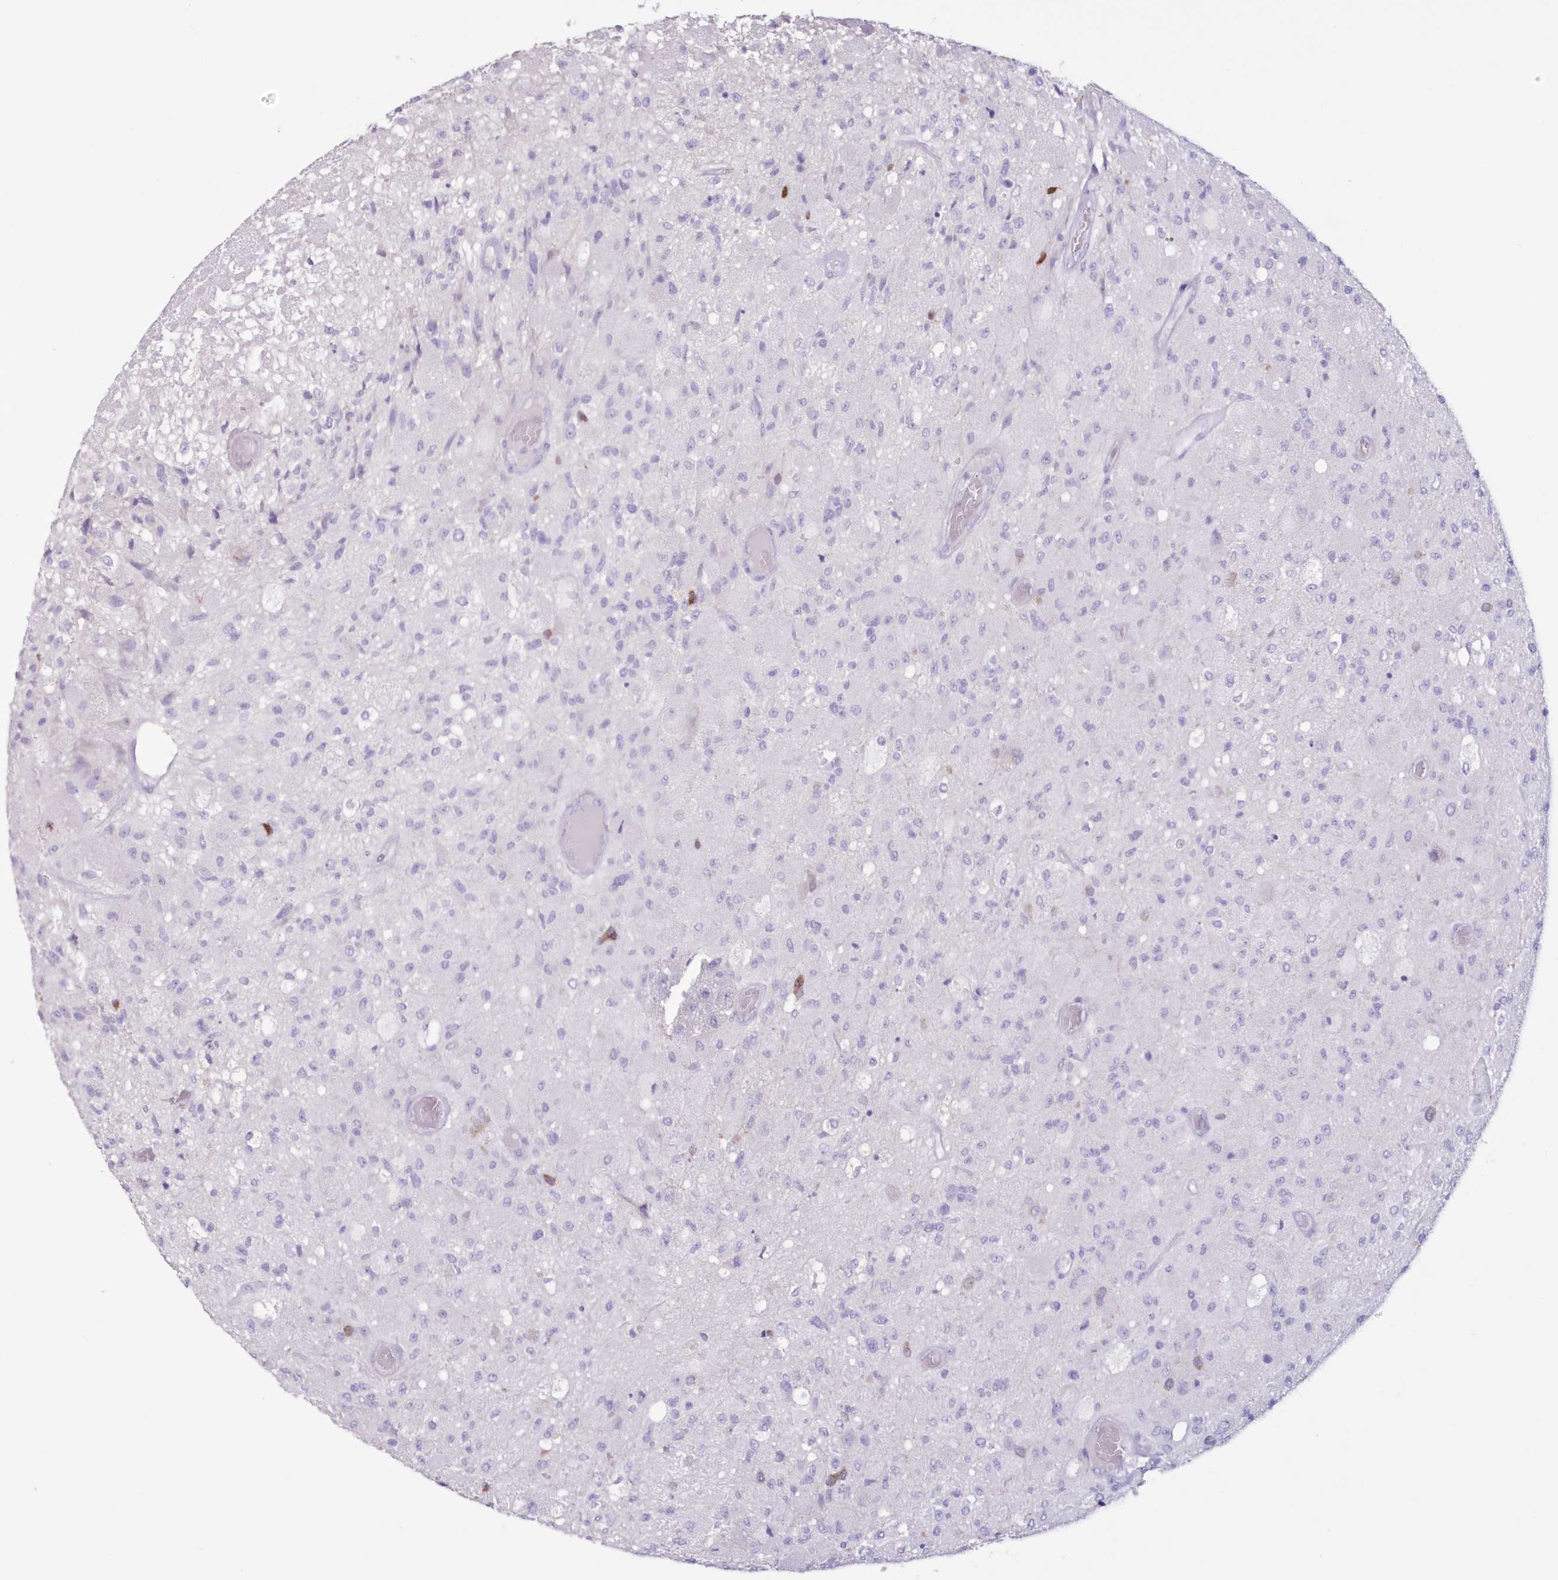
{"staining": {"intensity": "negative", "quantity": "none", "location": "none"}, "tissue": "glioma", "cell_type": "Tumor cells", "image_type": "cancer", "snomed": [{"axis": "morphology", "description": "Normal tissue, NOS"}, {"axis": "morphology", "description": "Glioma, malignant, High grade"}, {"axis": "topography", "description": "Cerebral cortex"}], "caption": "This is an immunohistochemistry (IHC) histopathology image of human glioma. There is no positivity in tumor cells.", "gene": "CYP3A4", "patient": {"sex": "male", "age": 77}}